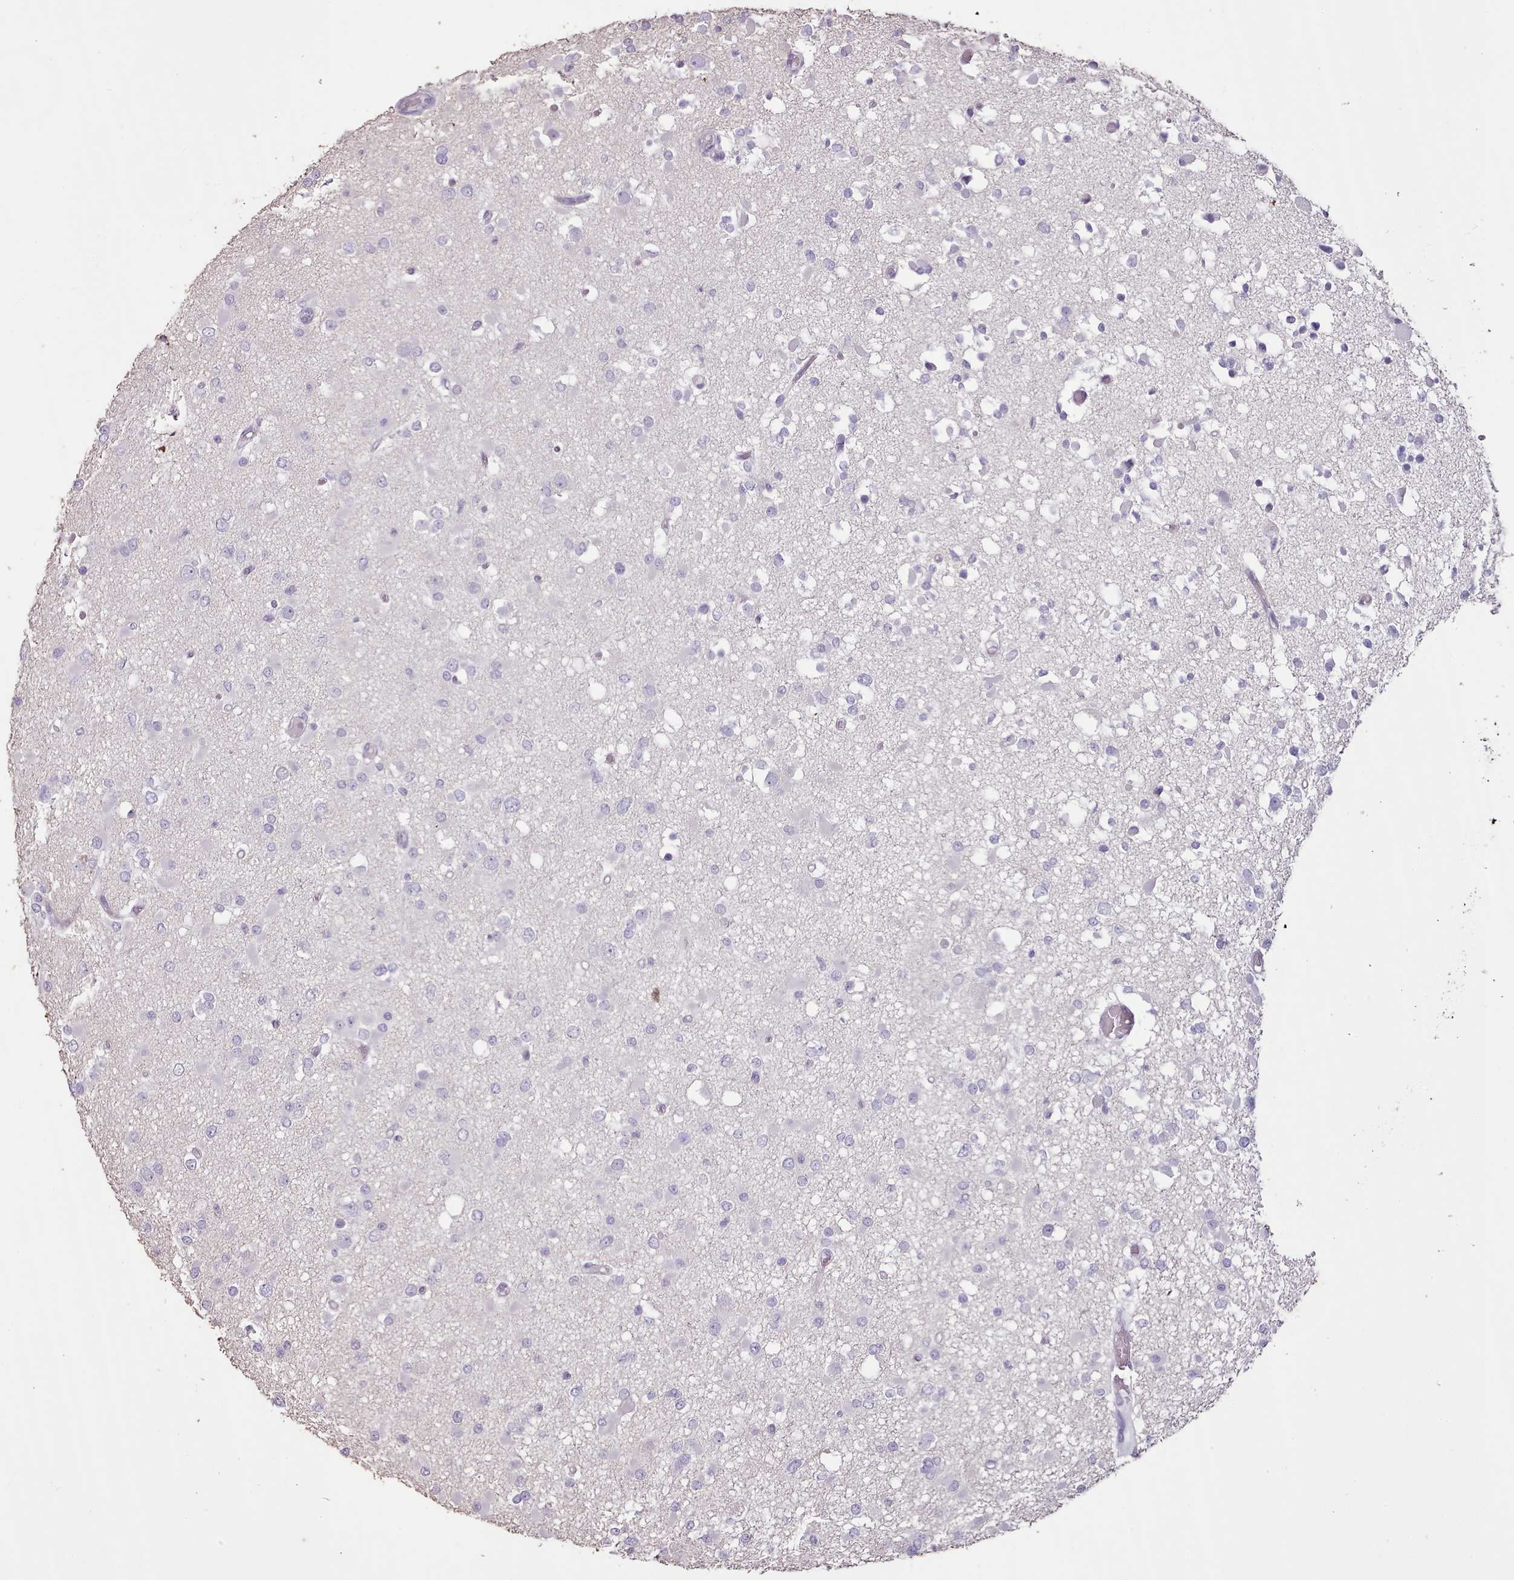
{"staining": {"intensity": "negative", "quantity": "none", "location": "none"}, "tissue": "glioma", "cell_type": "Tumor cells", "image_type": "cancer", "snomed": [{"axis": "morphology", "description": "Glioma, malignant, Low grade"}, {"axis": "topography", "description": "Brain"}], "caption": "An image of glioma stained for a protein exhibits no brown staining in tumor cells.", "gene": "BLOC1S2", "patient": {"sex": "female", "age": 22}}